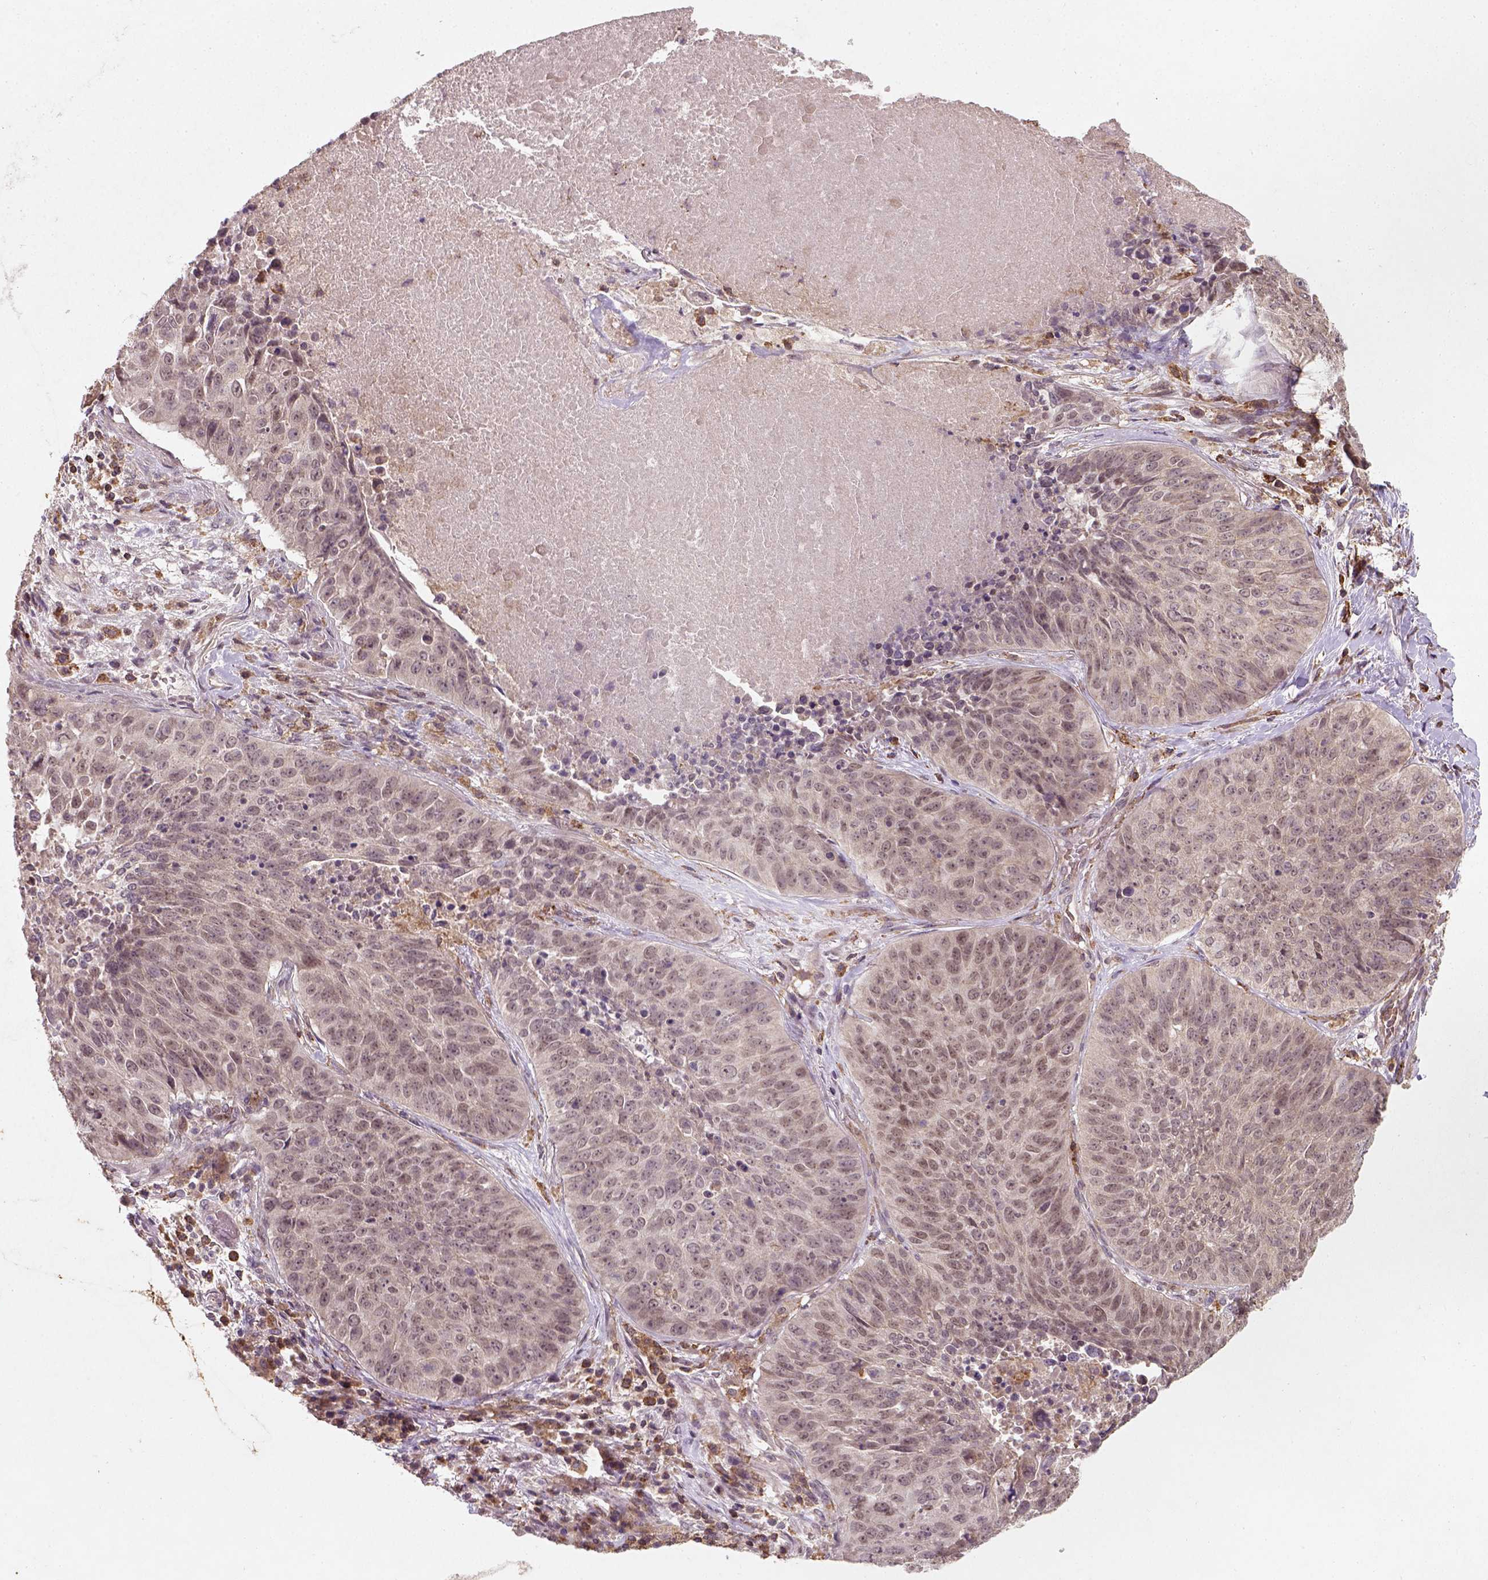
{"staining": {"intensity": "negative", "quantity": "none", "location": "none"}, "tissue": "lung cancer", "cell_type": "Tumor cells", "image_type": "cancer", "snomed": [{"axis": "morphology", "description": "Normal tissue, NOS"}, {"axis": "morphology", "description": "Squamous cell carcinoma, NOS"}, {"axis": "topography", "description": "Bronchus"}, {"axis": "topography", "description": "Lung"}], "caption": "Human lung cancer stained for a protein using immunohistochemistry (IHC) shows no positivity in tumor cells.", "gene": "CAMKK1", "patient": {"sex": "male", "age": 64}}